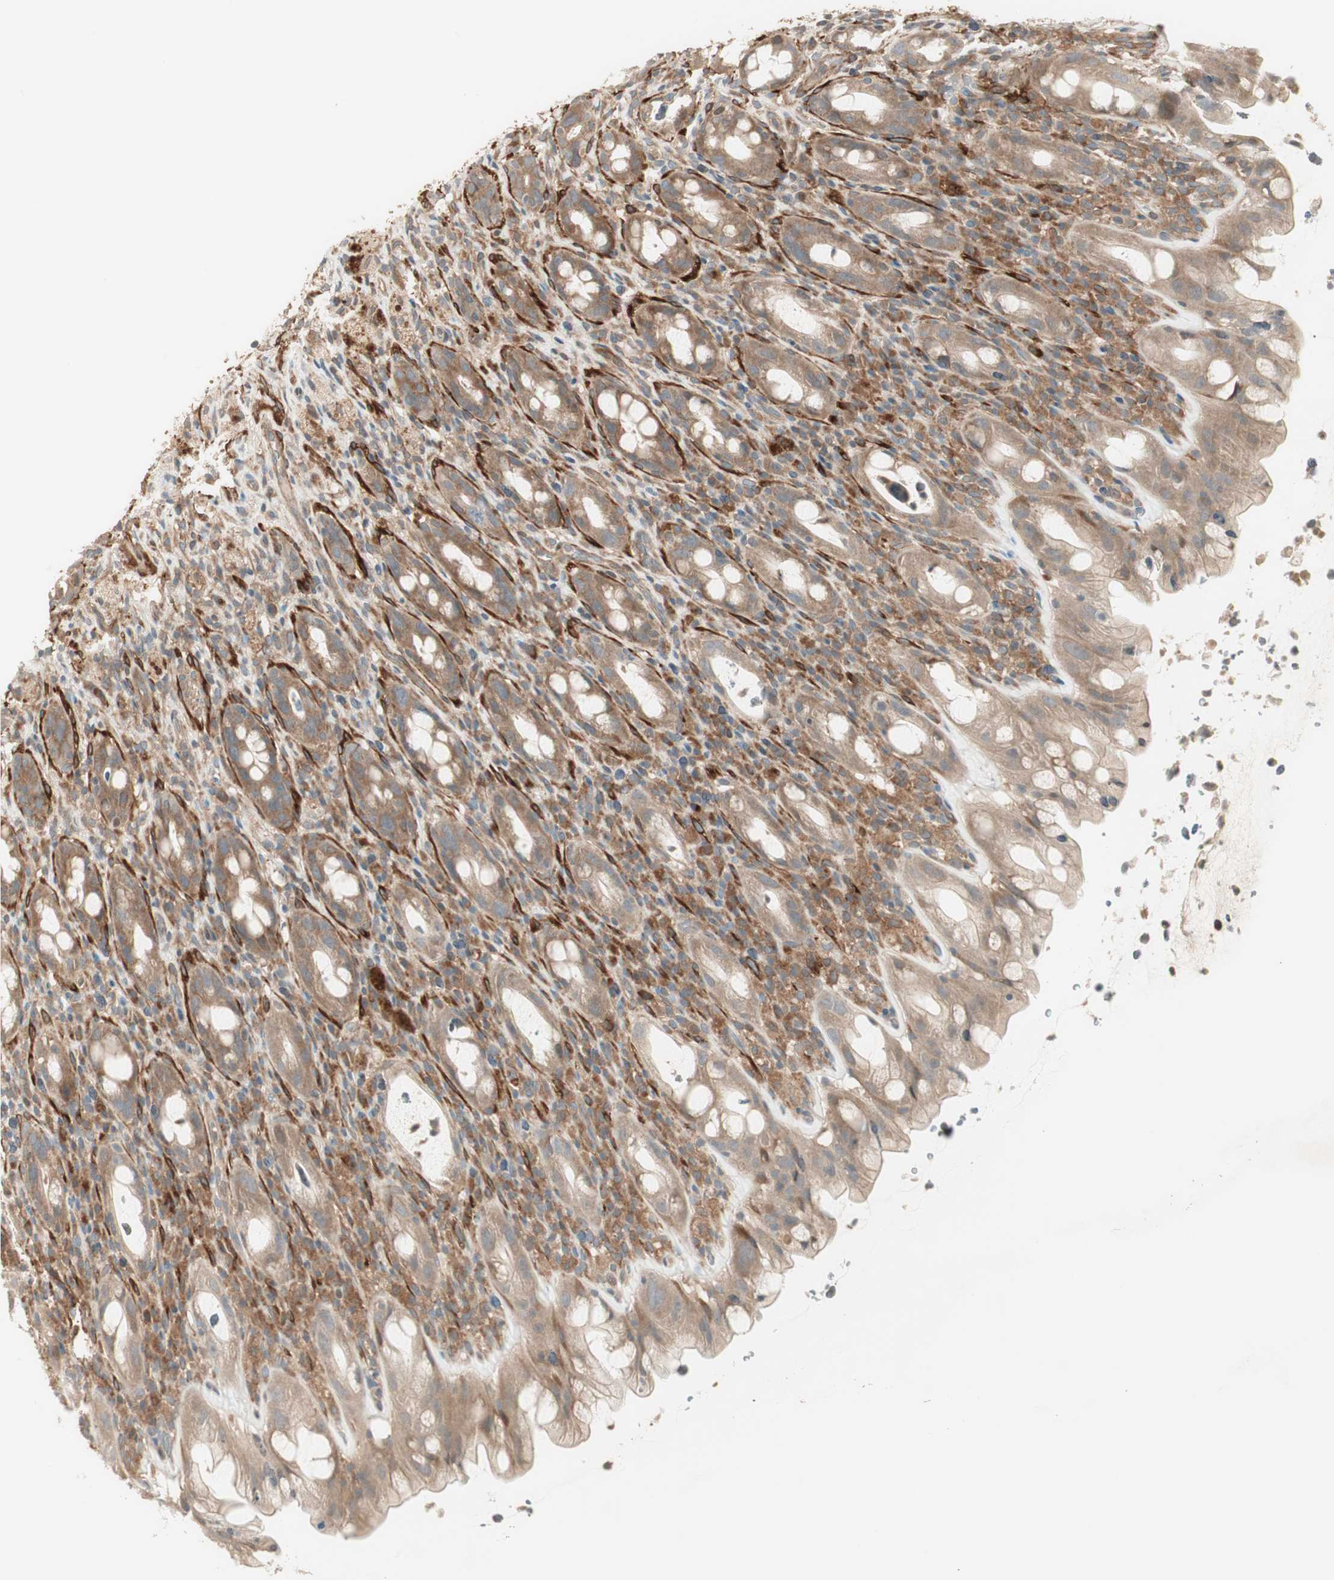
{"staining": {"intensity": "weak", "quantity": ">75%", "location": "cytoplasmic/membranous"}, "tissue": "rectum", "cell_type": "Glandular cells", "image_type": "normal", "snomed": [{"axis": "morphology", "description": "Normal tissue, NOS"}, {"axis": "topography", "description": "Rectum"}], "caption": "Weak cytoplasmic/membranous staining is identified in approximately >75% of glandular cells in benign rectum.", "gene": "SFRP1", "patient": {"sex": "male", "age": 44}}